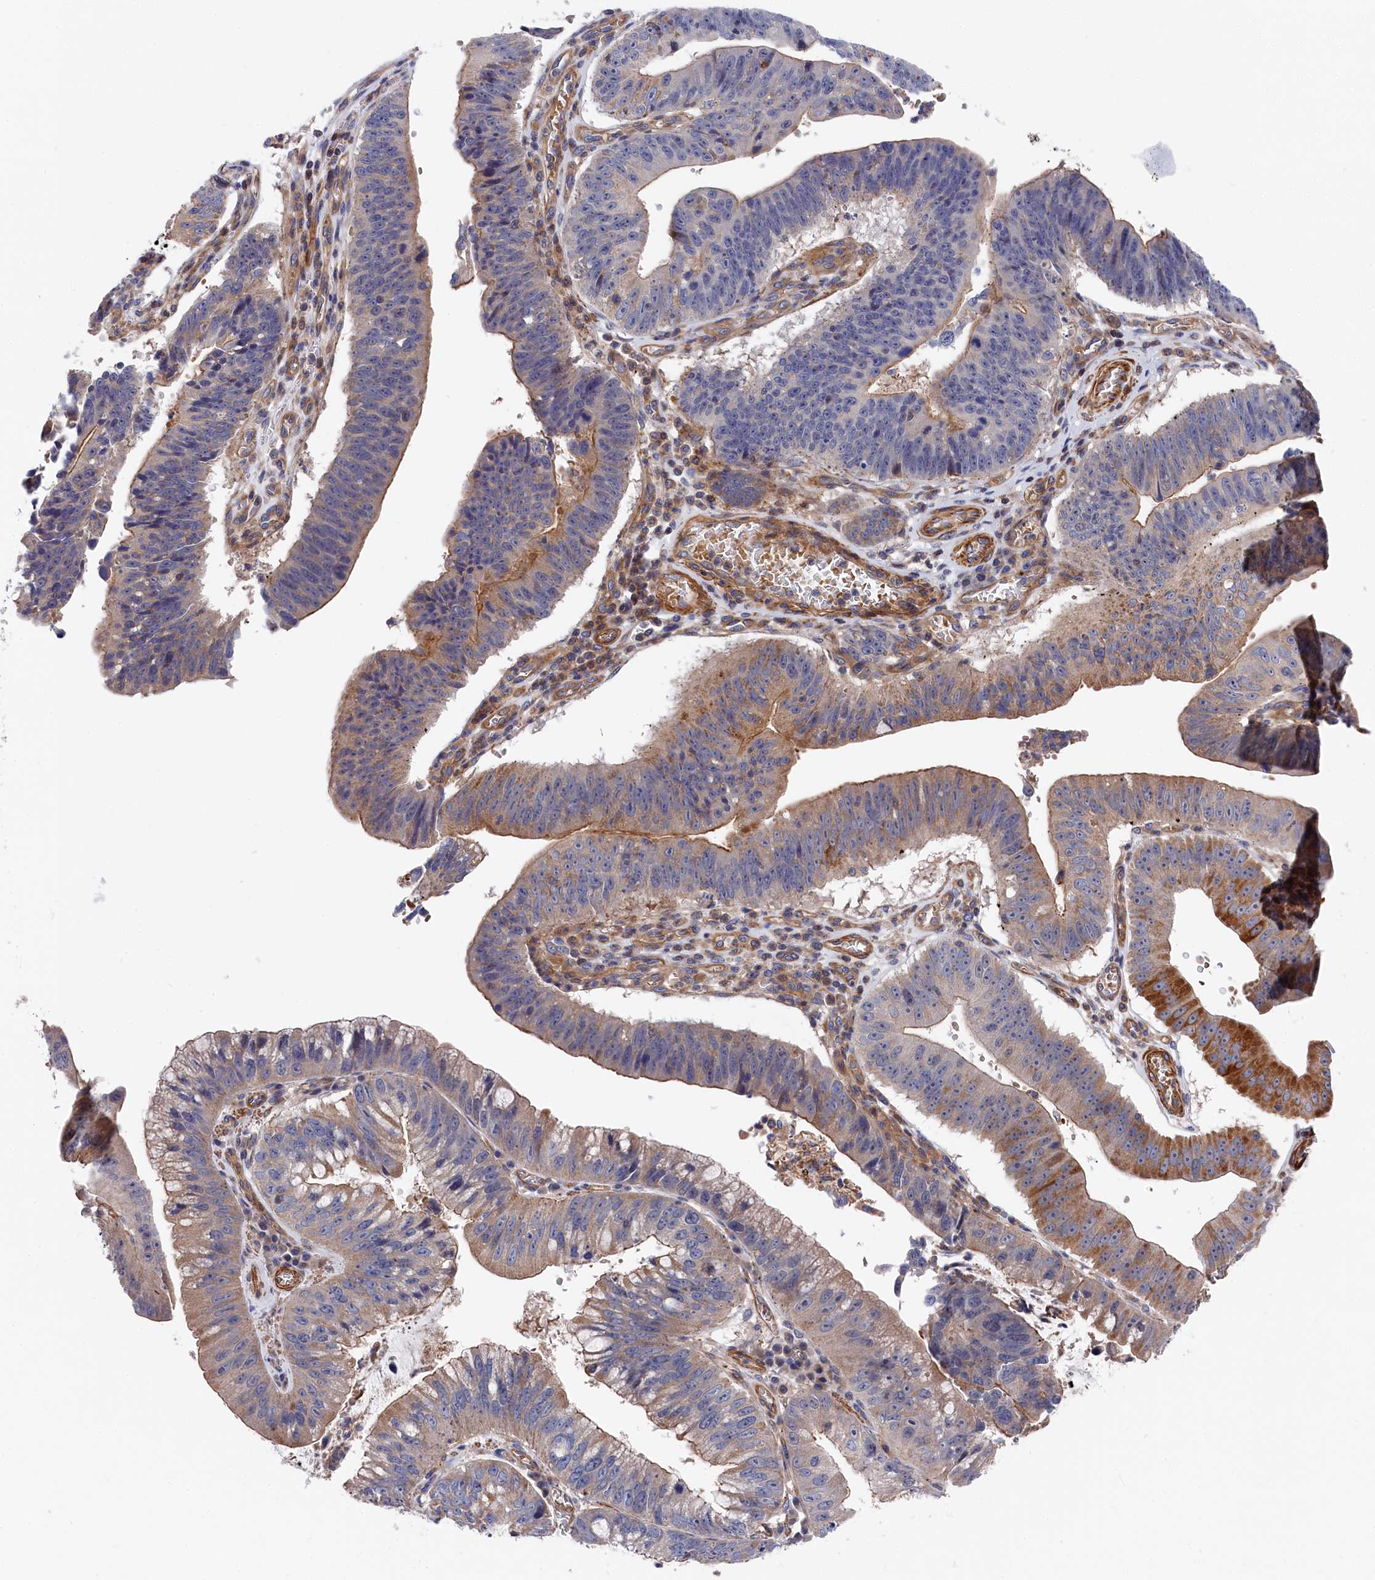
{"staining": {"intensity": "moderate", "quantity": "<25%", "location": "cytoplasmic/membranous"}, "tissue": "stomach cancer", "cell_type": "Tumor cells", "image_type": "cancer", "snomed": [{"axis": "morphology", "description": "Adenocarcinoma, NOS"}, {"axis": "topography", "description": "Stomach"}], "caption": "Immunohistochemical staining of stomach cancer (adenocarcinoma) demonstrates low levels of moderate cytoplasmic/membranous protein expression in about <25% of tumor cells. Using DAB (brown) and hematoxylin (blue) stains, captured at high magnification using brightfield microscopy.", "gene": "LDHD", "patient": {"sex": "male", "age": 59}}